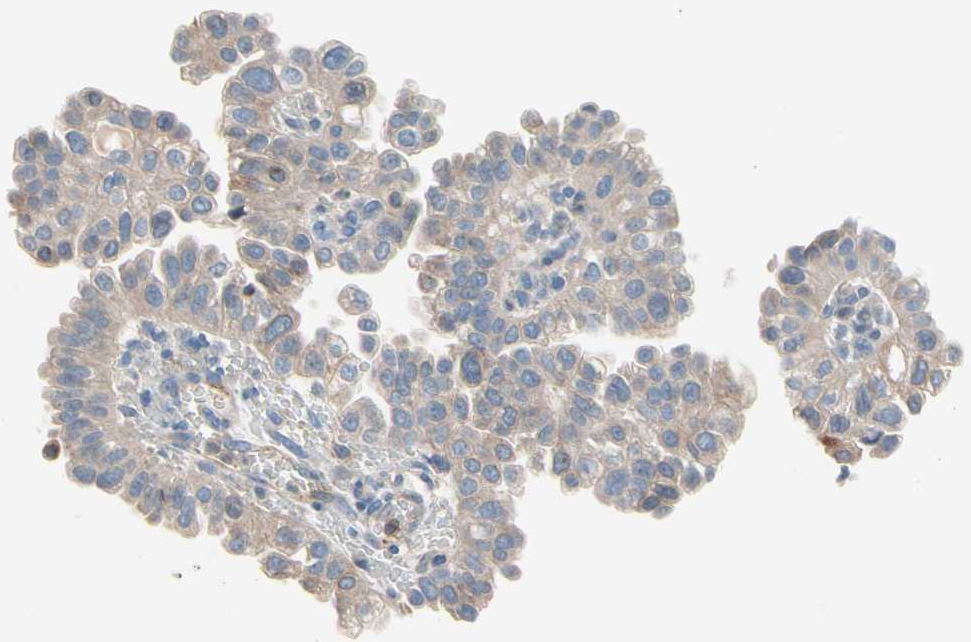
{"staining": {"intensity": "weak", "quantity": ">75%", "location": "cytoplasmic/membranous"}, "tissue": "endometrial cancer", "cell_type": "Tumor cells", "image_type": "cancer", "snomed": [{"axis": "morphology", "description": "Adenocarcinoma, NOS"}, {"axis": "topography", "description": "Endometrium"}], "caption": "IHC staining of endometrial cancer (adenocarcinoma), which shows low levels of weak cytoplasmic/membranous expression in about >75% of tumor cells indicating weak cytoplasmic/membranous protein staining. The staining was performed using DAB (brown) for protein detection and nuclei were counterstained in hematoxylin (blue).", "gene": "MAP3K3", "patient": {"sex": "female", "age": 85}}